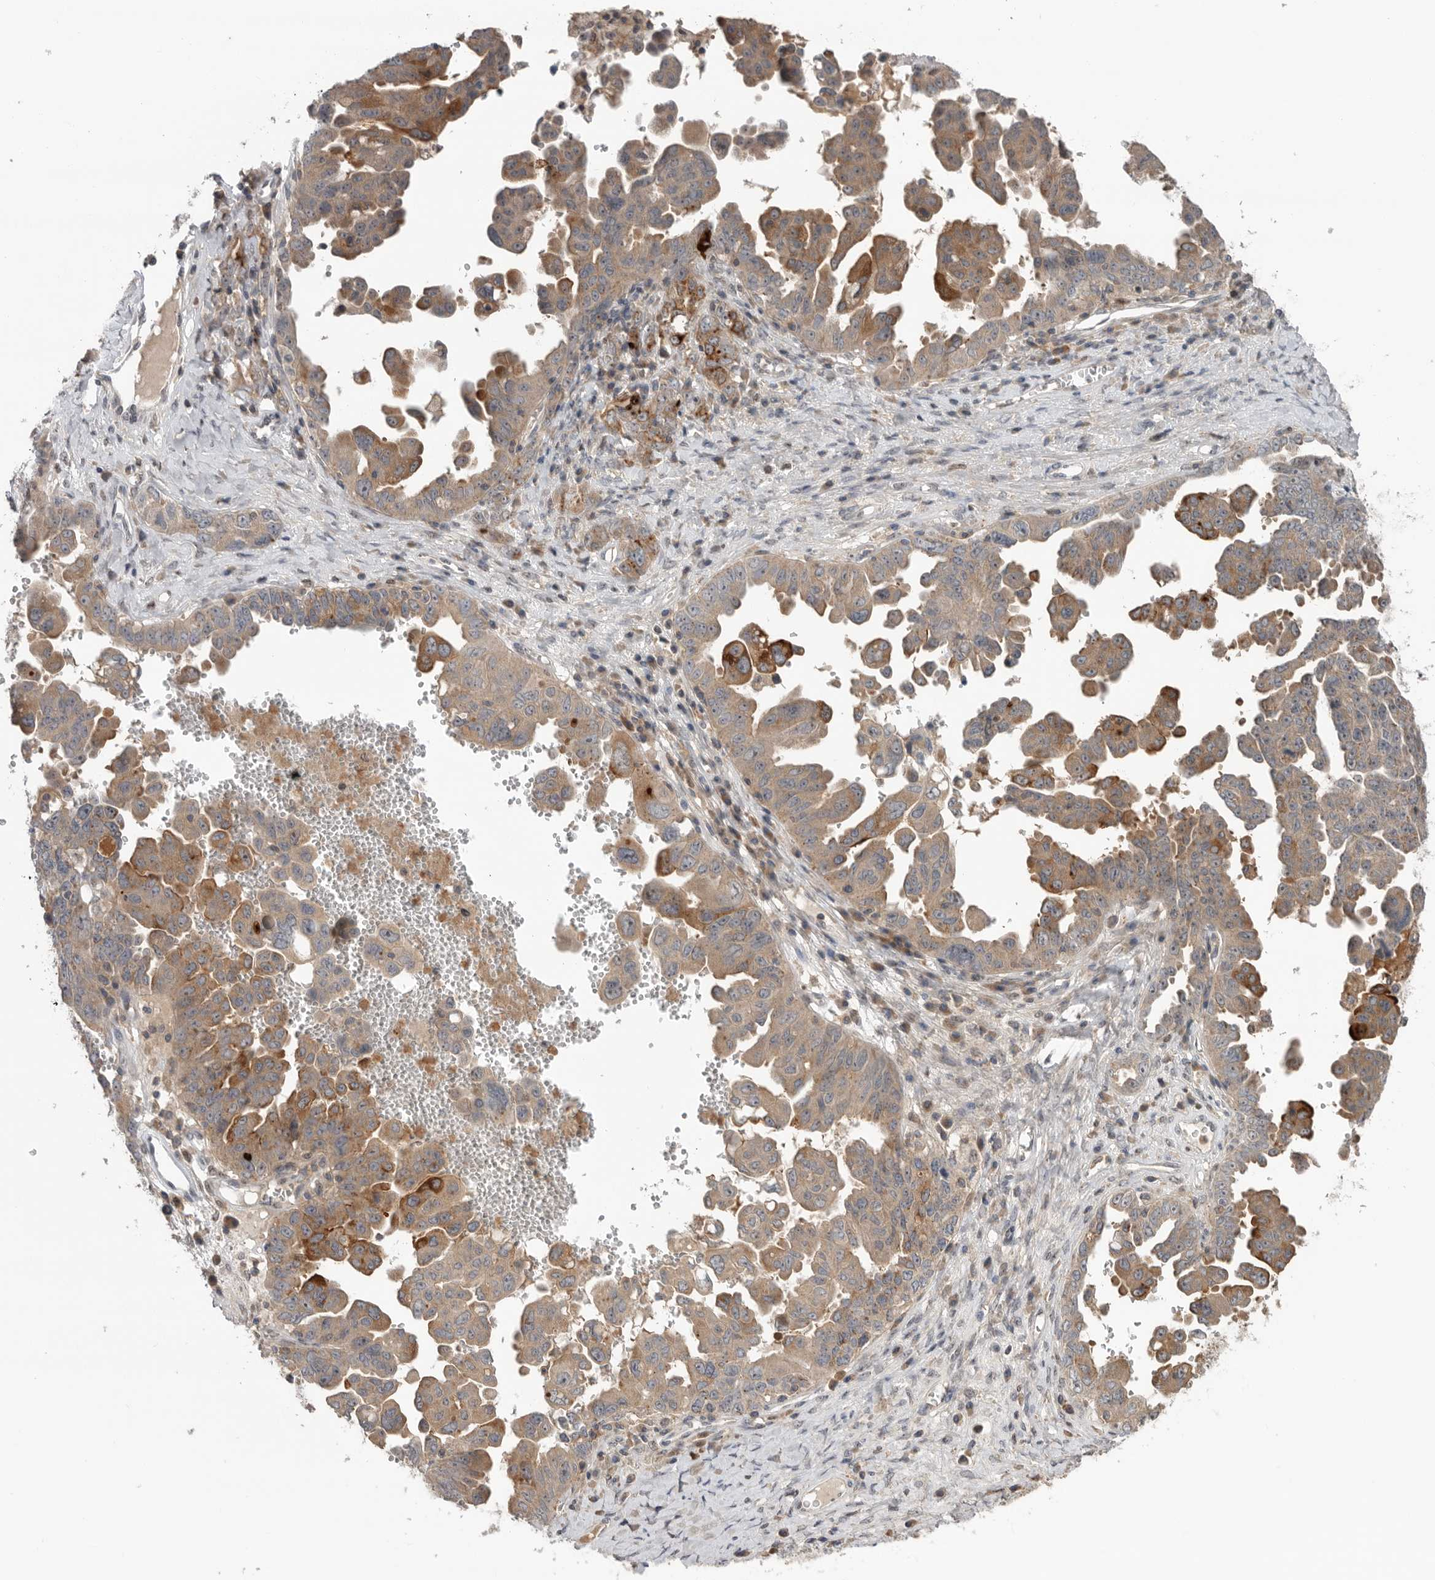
{"staining": {"intensity": "strong", "quantity": "<25%", "location": "cytoplasmic/membranous"}, "tissue": "ovarian cancer", "cell_type": "Tumor cells", "image_type": "cancer", "snomed": [{"axis": "morphology", "description": "Carcinoma, endometroid"}, {"axis": "topography", "description": "Ovary"}], "caption": "Immunohistochemical staining of human ovarian cancer (endometroid carcinoma) displays medium levels of strong cytoplasmic/membranous positivity in approximately <25% of tumor cells.", "gene": "KLK5", "patient": {"sex": "female", "age": 62}}